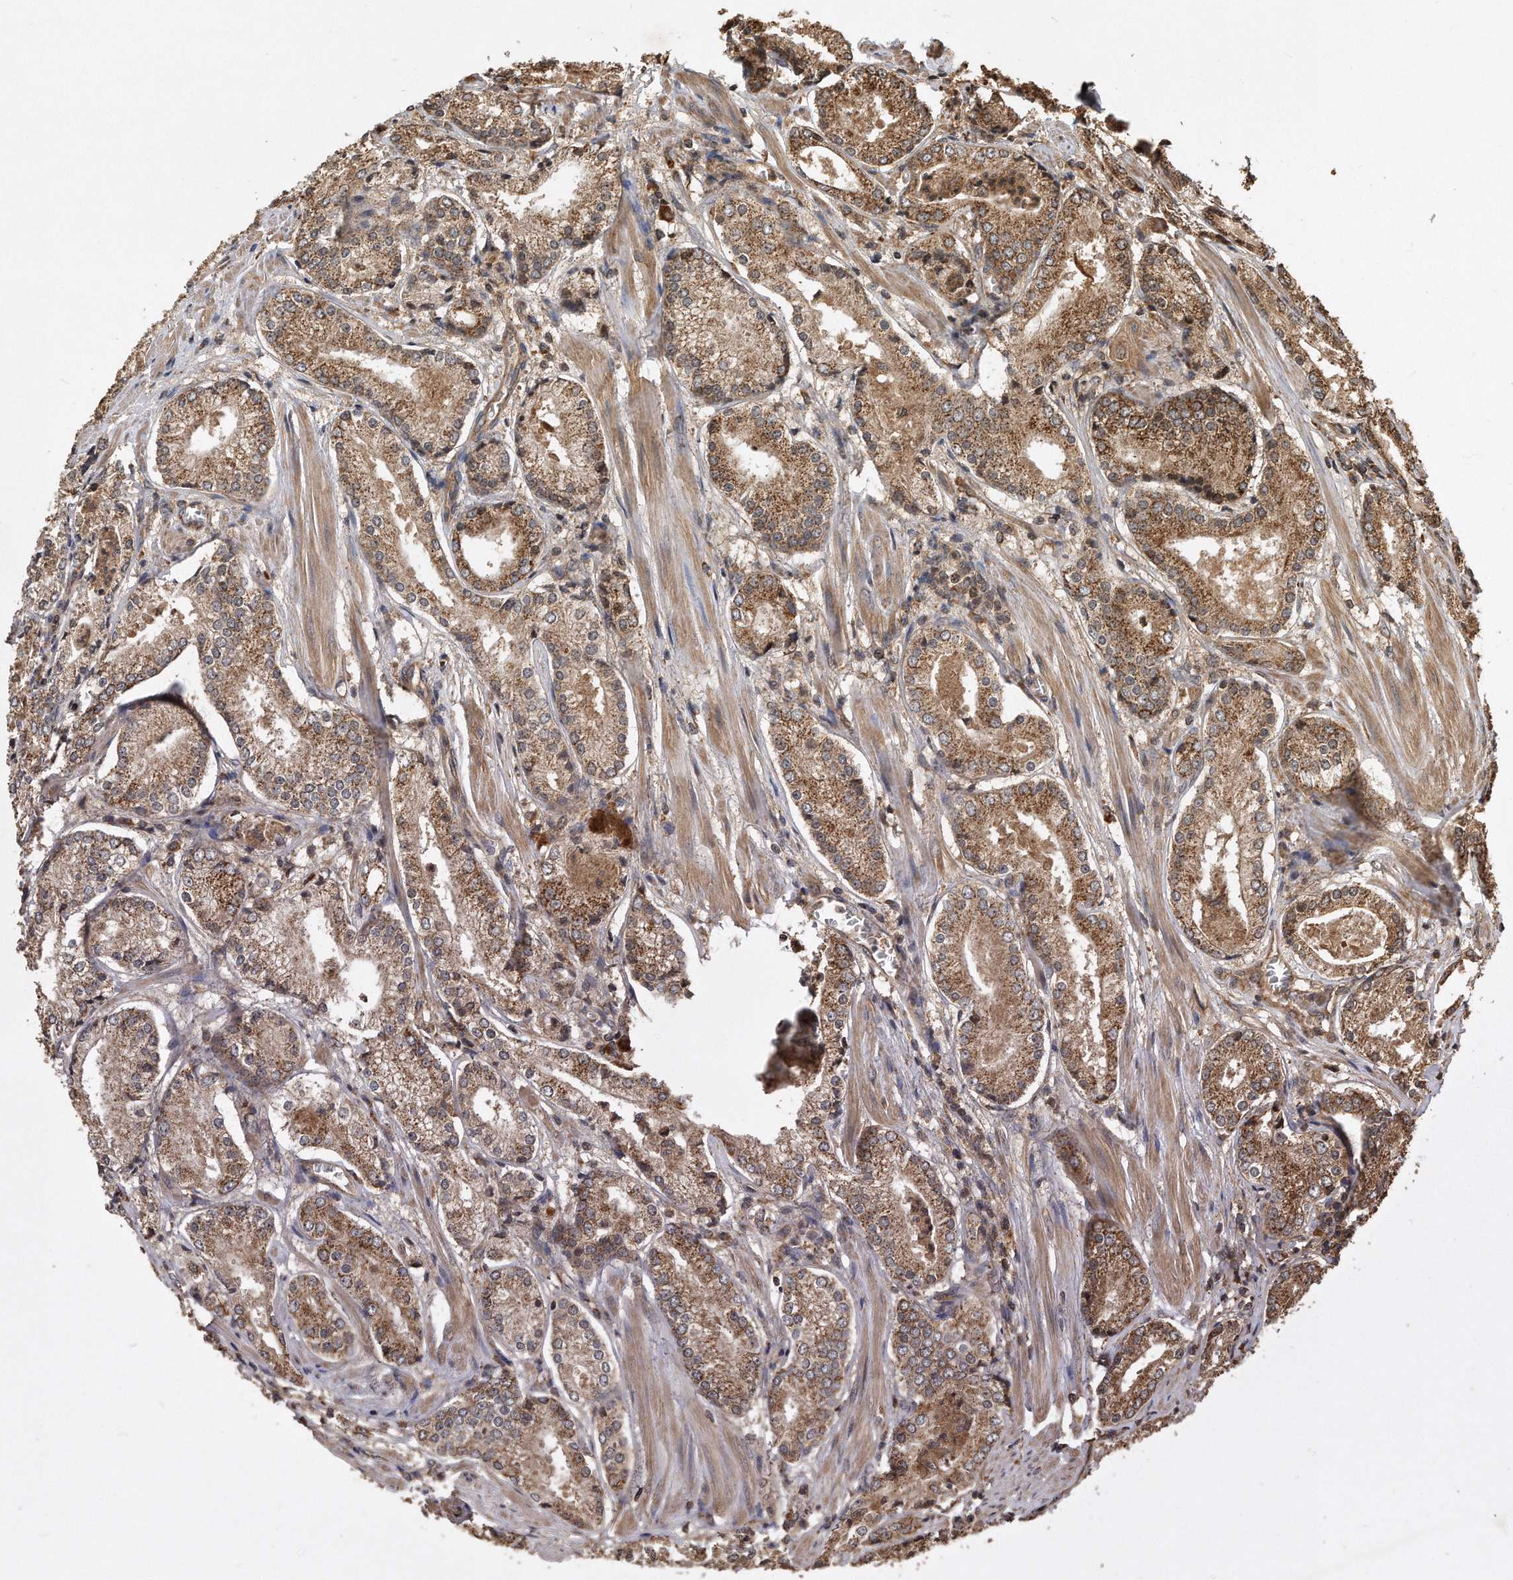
{"staining": {"intensity": "moderate", "quantity": ">75%", "location": "cytoplasmic/membranous"}, "tissue": "prostate cancer", "cell_type": "Tumor cells", "image_type": "cancer", "snomed": [{"axis": "morphology", "description": "Adenocarcinoma, Low grade"}, {"axis": "topography", "description": "Prostate"}], "caption": "An IHC histopathology image of neoplastic tissue is shown. Protein staining in brown highlights moderate cytoplasmic/membranous positivity in low-grade adenocarcinoma (prostate) within tumor cells.", "gene": "PPP5C", "patient": {"sex": "male", "age": 54}}